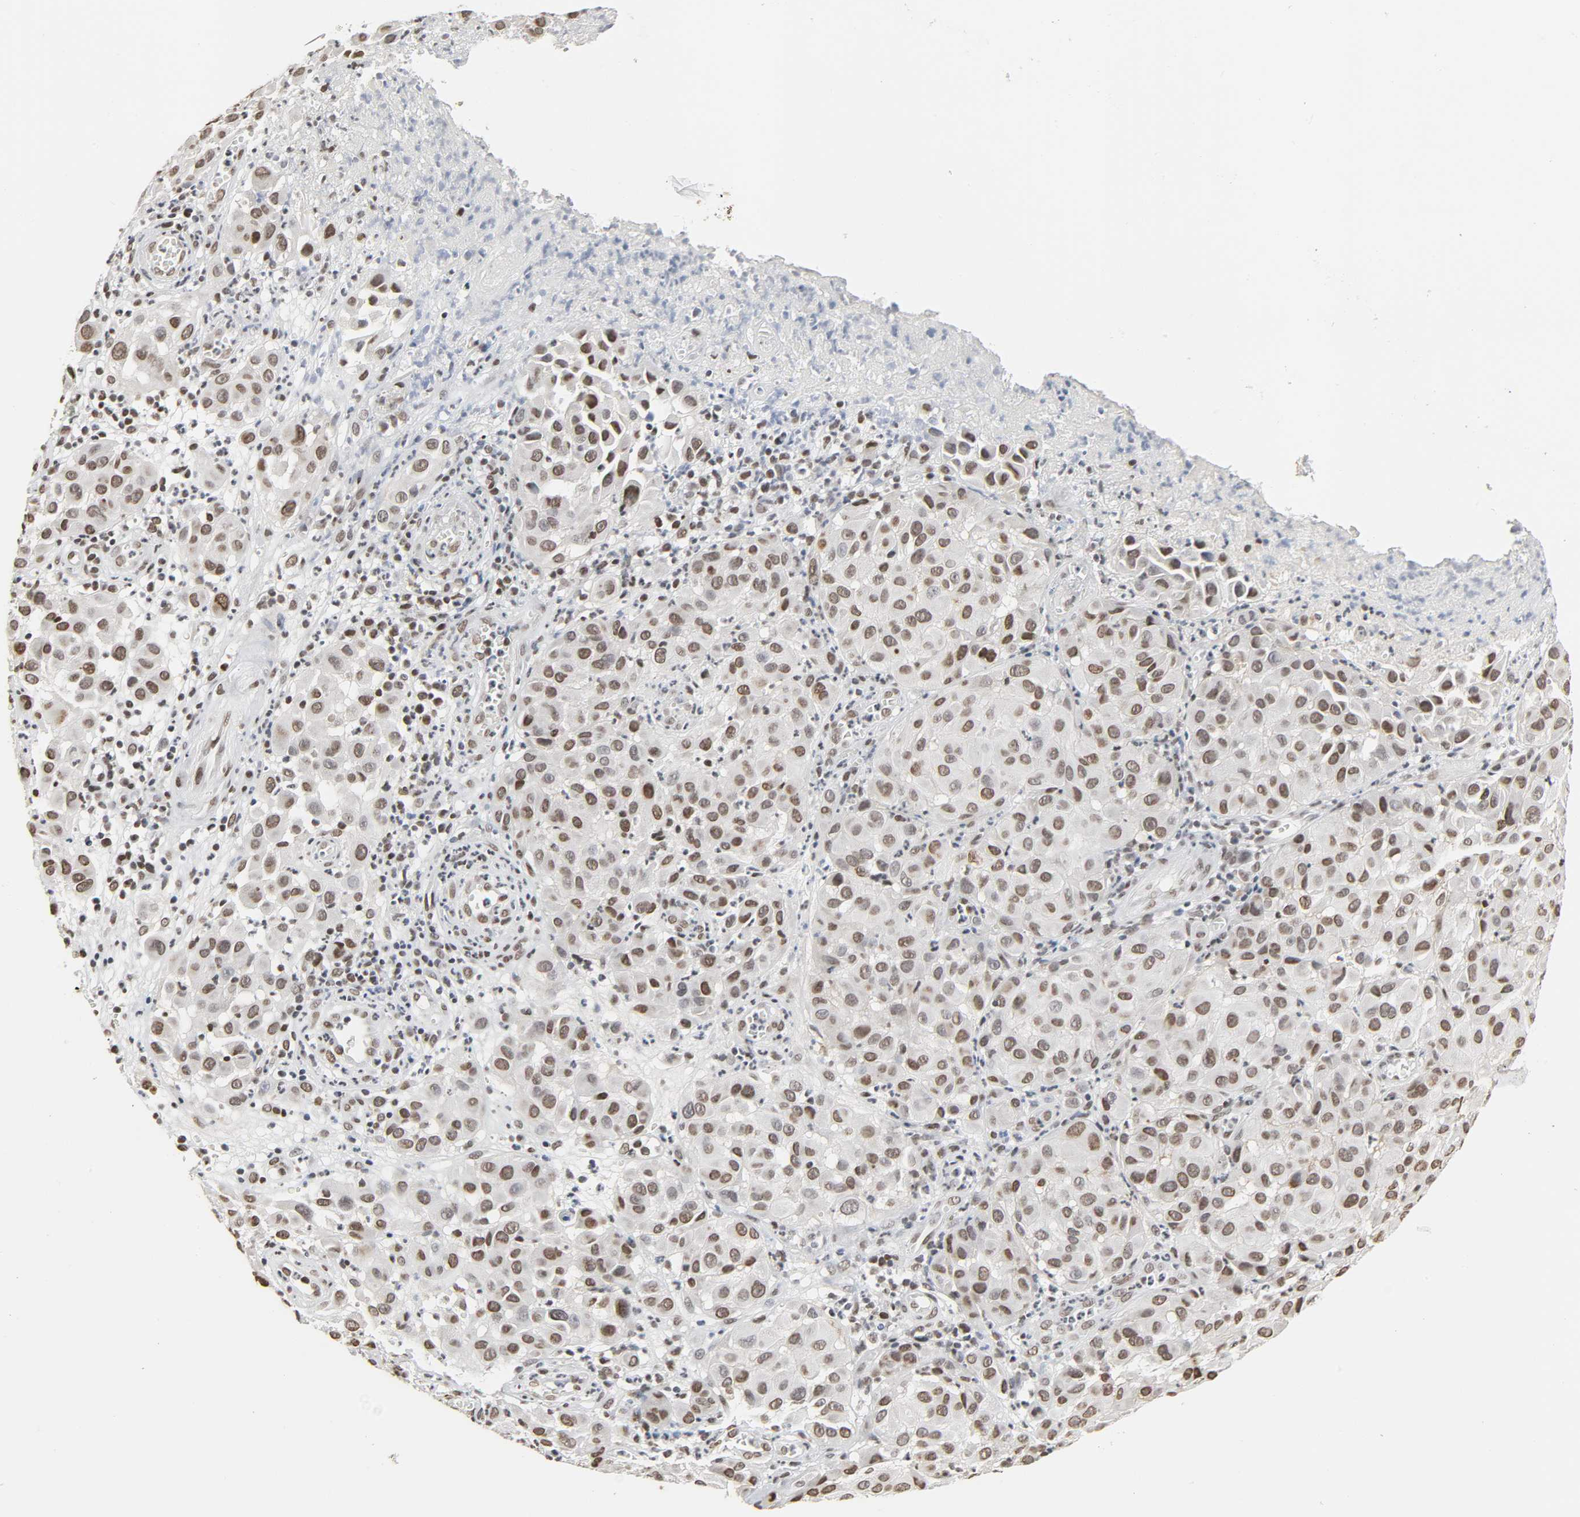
{"staining": {"intensity": "weak", "quantity": ">75%", "location": "nuclear"}, "tissue": "melanoma", "cell_type": "Tumor cells", "image_type": "cancer", "snomed": [{"axis": "morphology", "description": "Malignant melanoma, NOS"}, {"axis": "topography", "description": "Skin"}], "caption": "This is an image of IHC staining of malignant melanoma, which shows weak expression in the nuclear of tumor cells.", "gene": "DAZAP1", "patient": {"sex": "female", "age": 21}}